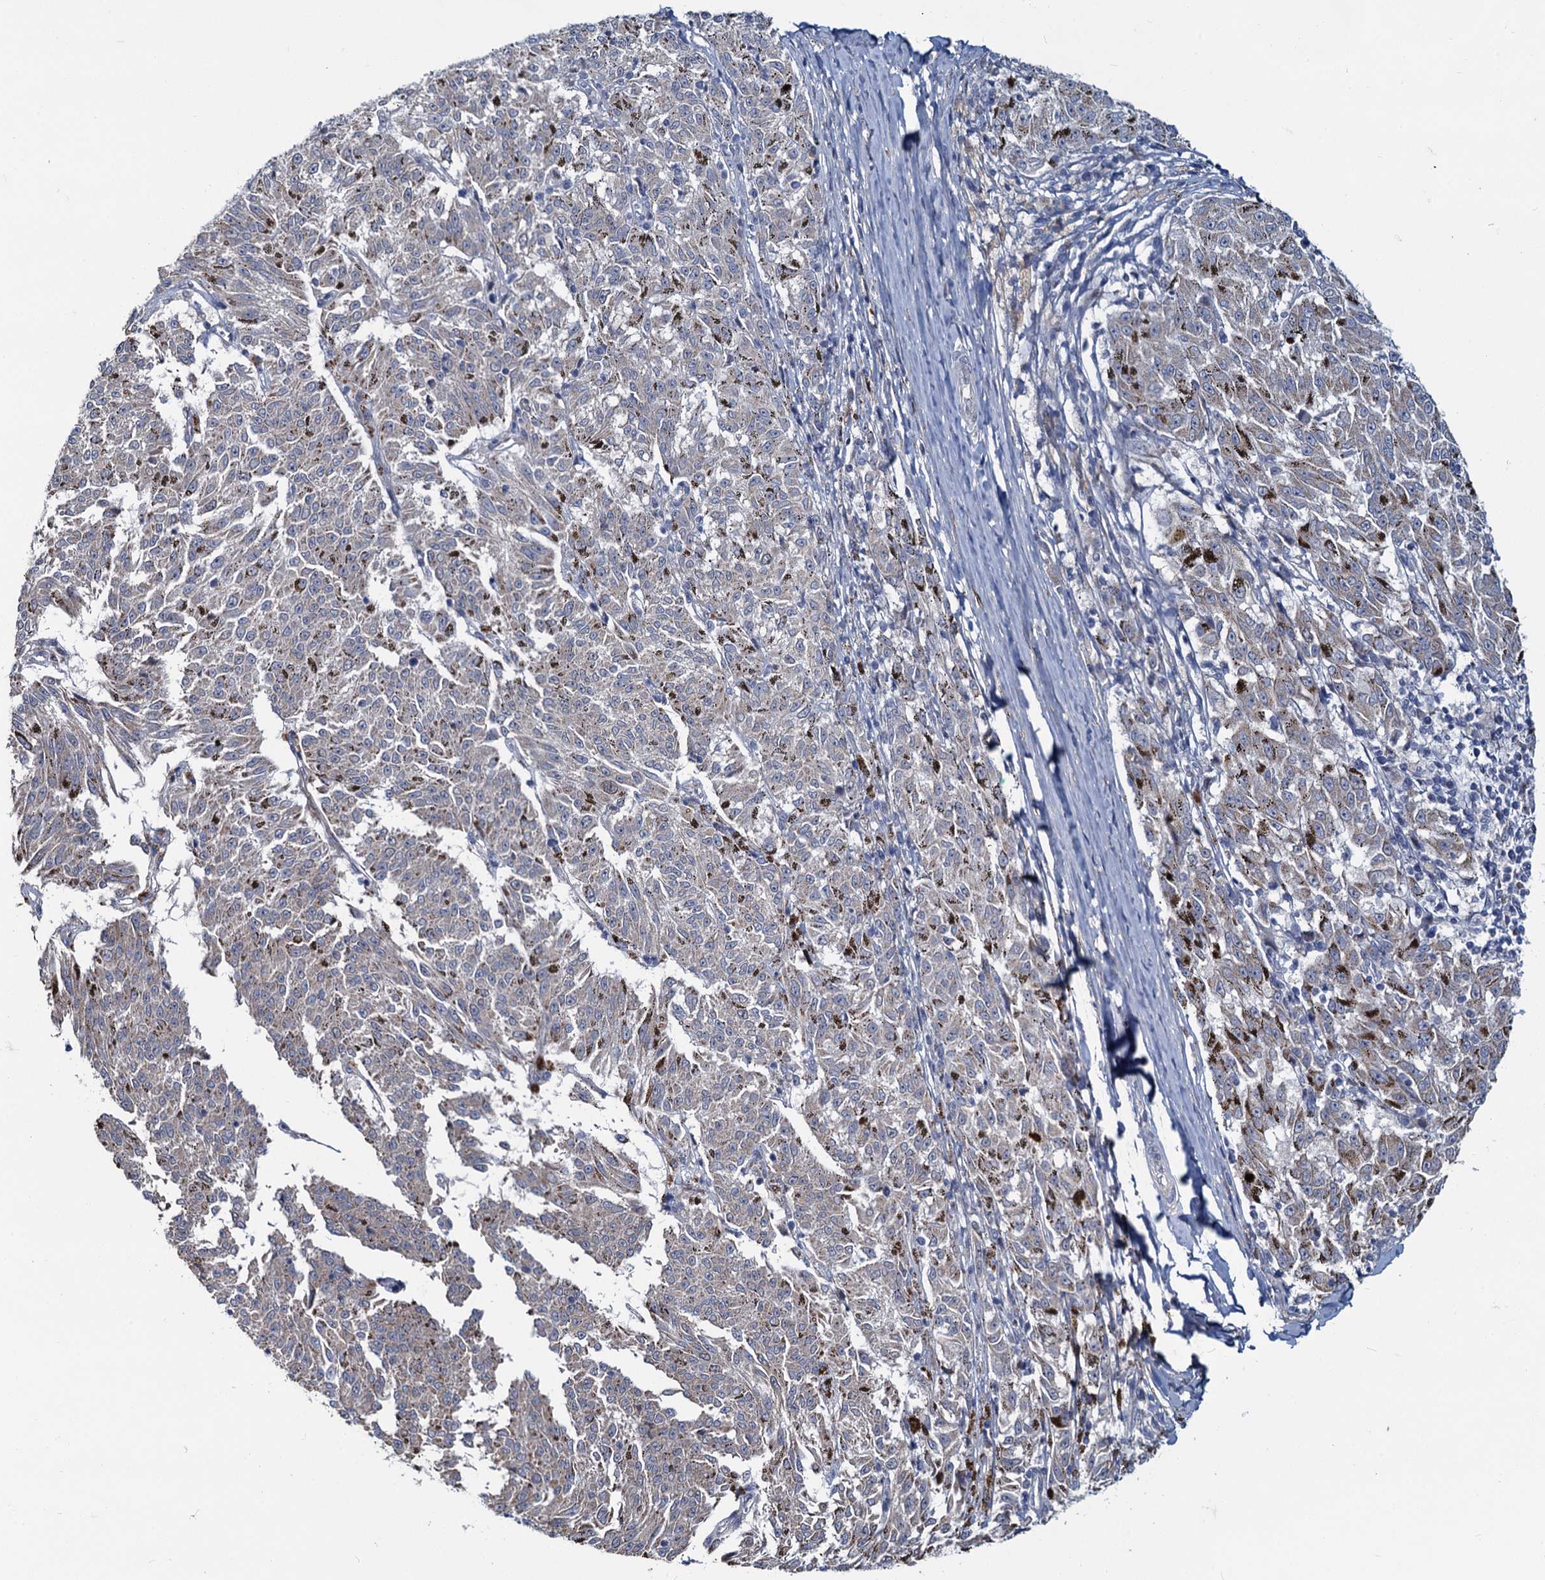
{"staining": {"intensity": "negative", "quantity": "none", "location": "none"}, "tissue": "melanoma", "cell_type": "Tumor cells", "image_type": "cancer", "snomed": [{"axis": "morphology", "description": "Malignant melanoma, NOS"}, {"axis": "topography", "description": "Skin"}], "caption": "A photomicrograph of human malignant melanoma is negative for staining in tumor cells. (Immunohistochemistry, brightfield microscopy, high magnification).", "gene": "DCUN1D2", "patient": {"sex": "female", "age": 72}}